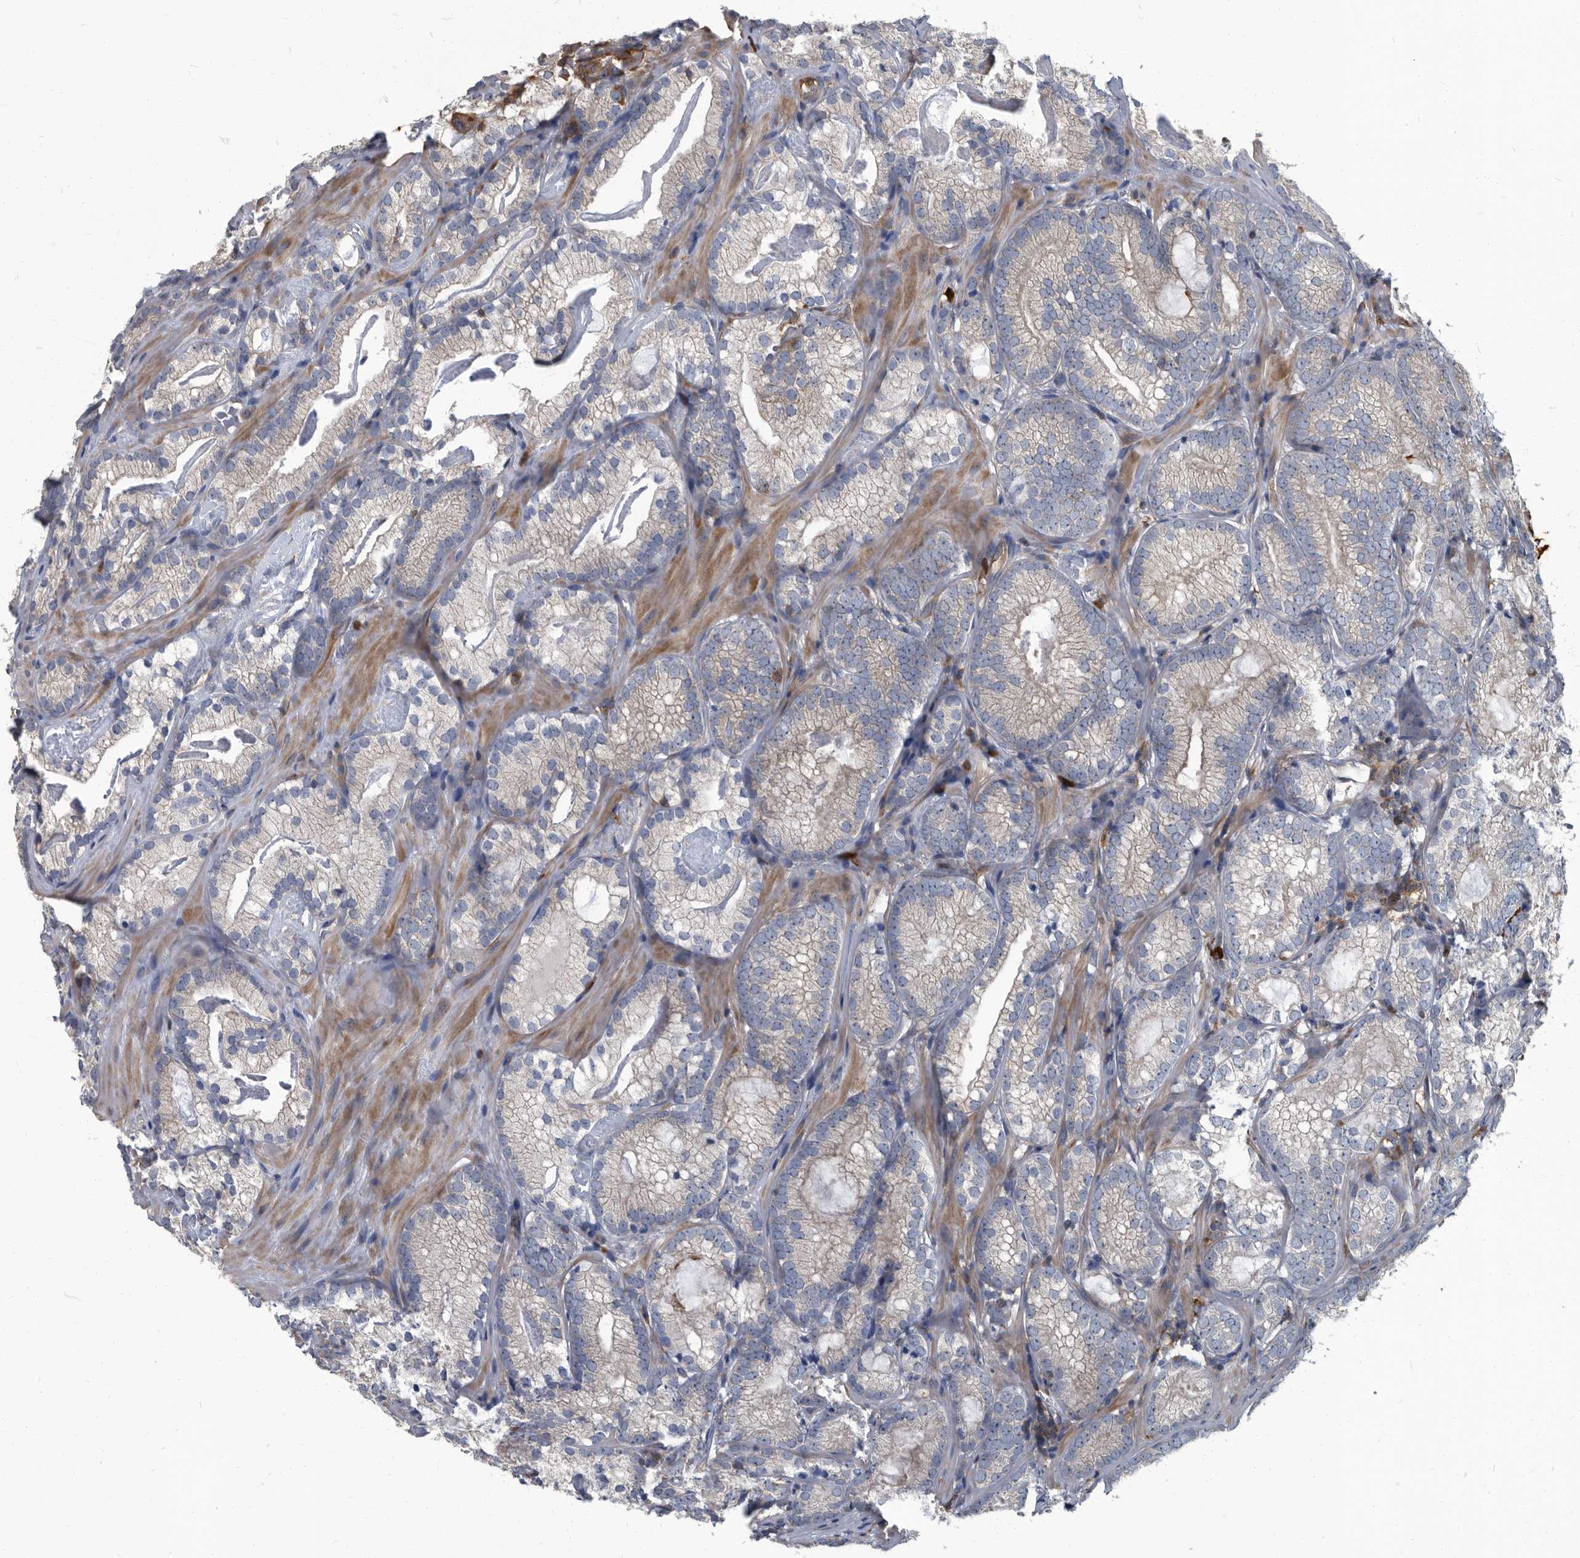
{"staining": {"intensity": "negative", "quantity": "none", "location": "none"}, "tissue": "prostate cancer", "cell_type": "Tumor cells", "image_type": "cancer", "snomed": [{"axis": "morphology", "description": "Adenocarcinoma, Low grade"}, {"axis": "topography", "description": "Prostate"}], "caption": "Immunohistochemistry of low-grade adenocarcinoma (prostate) reveals no staining in tumor cells.", "gene": "CDV3", "patient": {"sex": "male", "age": 72}}